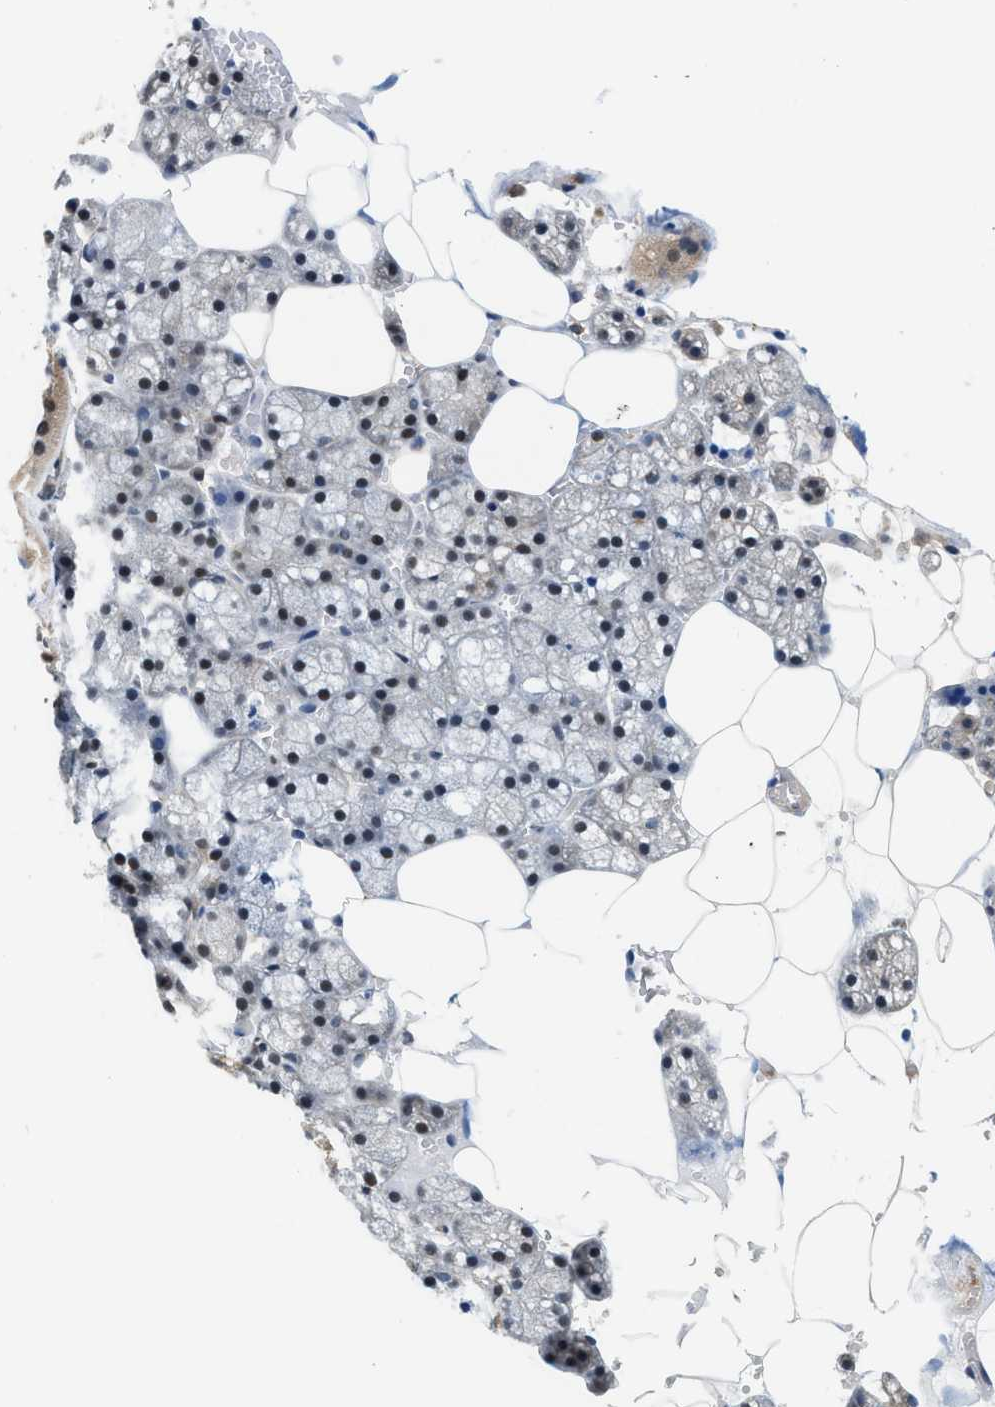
{"staining": {"intensity": "weak", "quantity": "25%-75%", "location": "cytoplasmic/membranous,nuclear"}, "tissue": "salivary gland", "cell_type": "Glandular cells", "image_type": "normal", "snomed": [{"axis": "morphology", "description": "Normal tissue, NOS"}, {"axis": "topography", "description": "Salivary gland"}], "caption": "Protein expression analysis of benign human salivary gland reveals weak cytoplasmic/membranous,nuclear expression in about 25%-75% of glandular cells. Using DAB (3,3'-diaminobenzidine) (brown) and hematoxylin (blue) stains, captured at high magnification using brightfield microscopy.", "gene": "ATF7IP", "patient": {"sex": "male", "age": 62}}